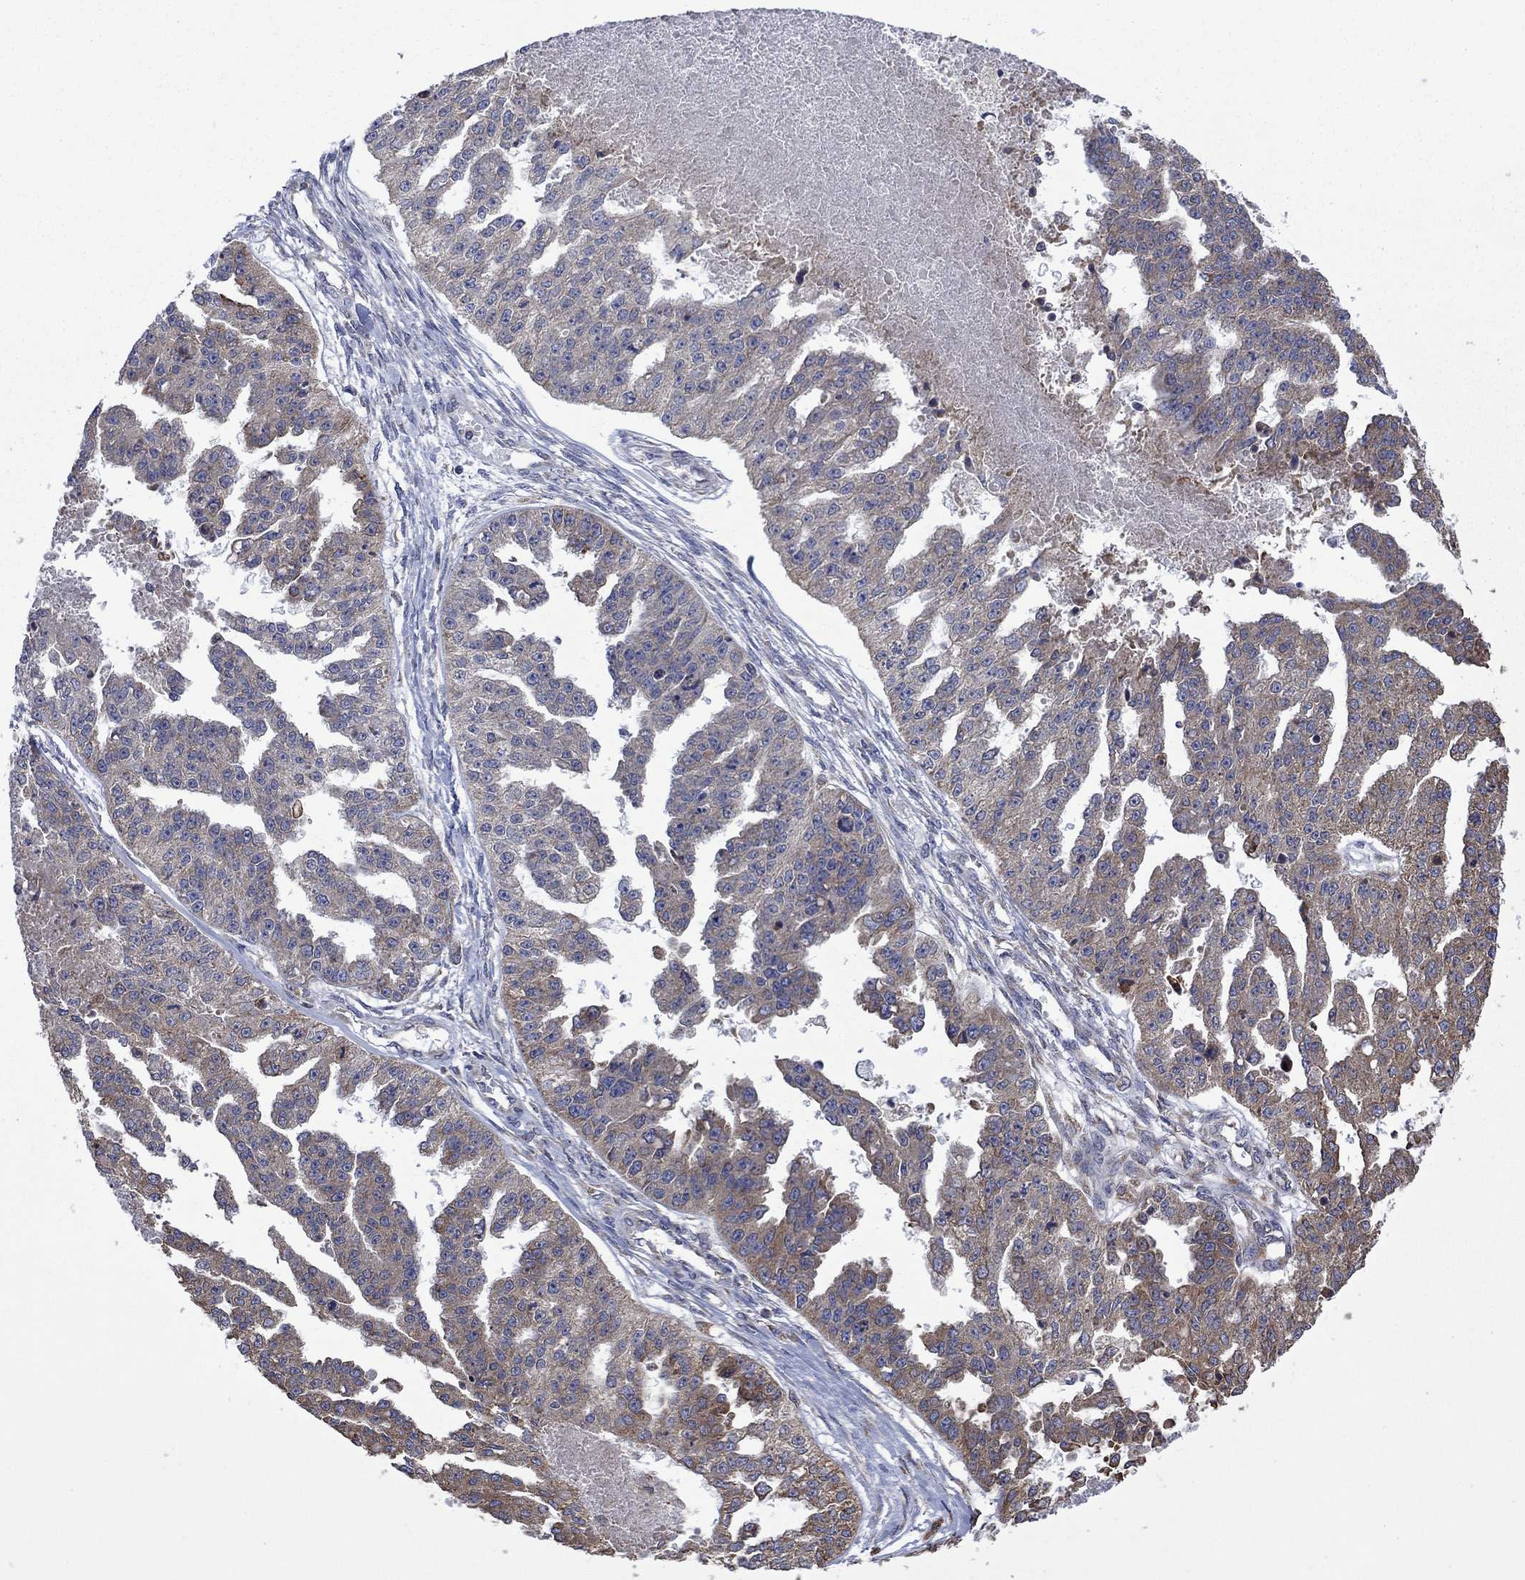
{"staining": {"intensity": "weak", "quantity": "25%-75%", "location": "cytoplasmic/membranous"}, "tissue": "ovarian cancer", "cell_type": "Tumor cells", "image_type": "cancer", "snomed": [{"axis": "morphology", "description": "Cystadenocarcinoma, serous, NOS"}, {"axis": "topography", "description": "Ovary"}], "caption": "Immunohistochemistry histopathology image of serous cystadenocarcinoma (ovarian) stained for a protein (brown), which exhibits low levels of weak cytoplasmic/membranous expression in about 25%-75% of tumor cells.", "gene": "FURIN", "patient": {"sex": "female", "age": 58}}